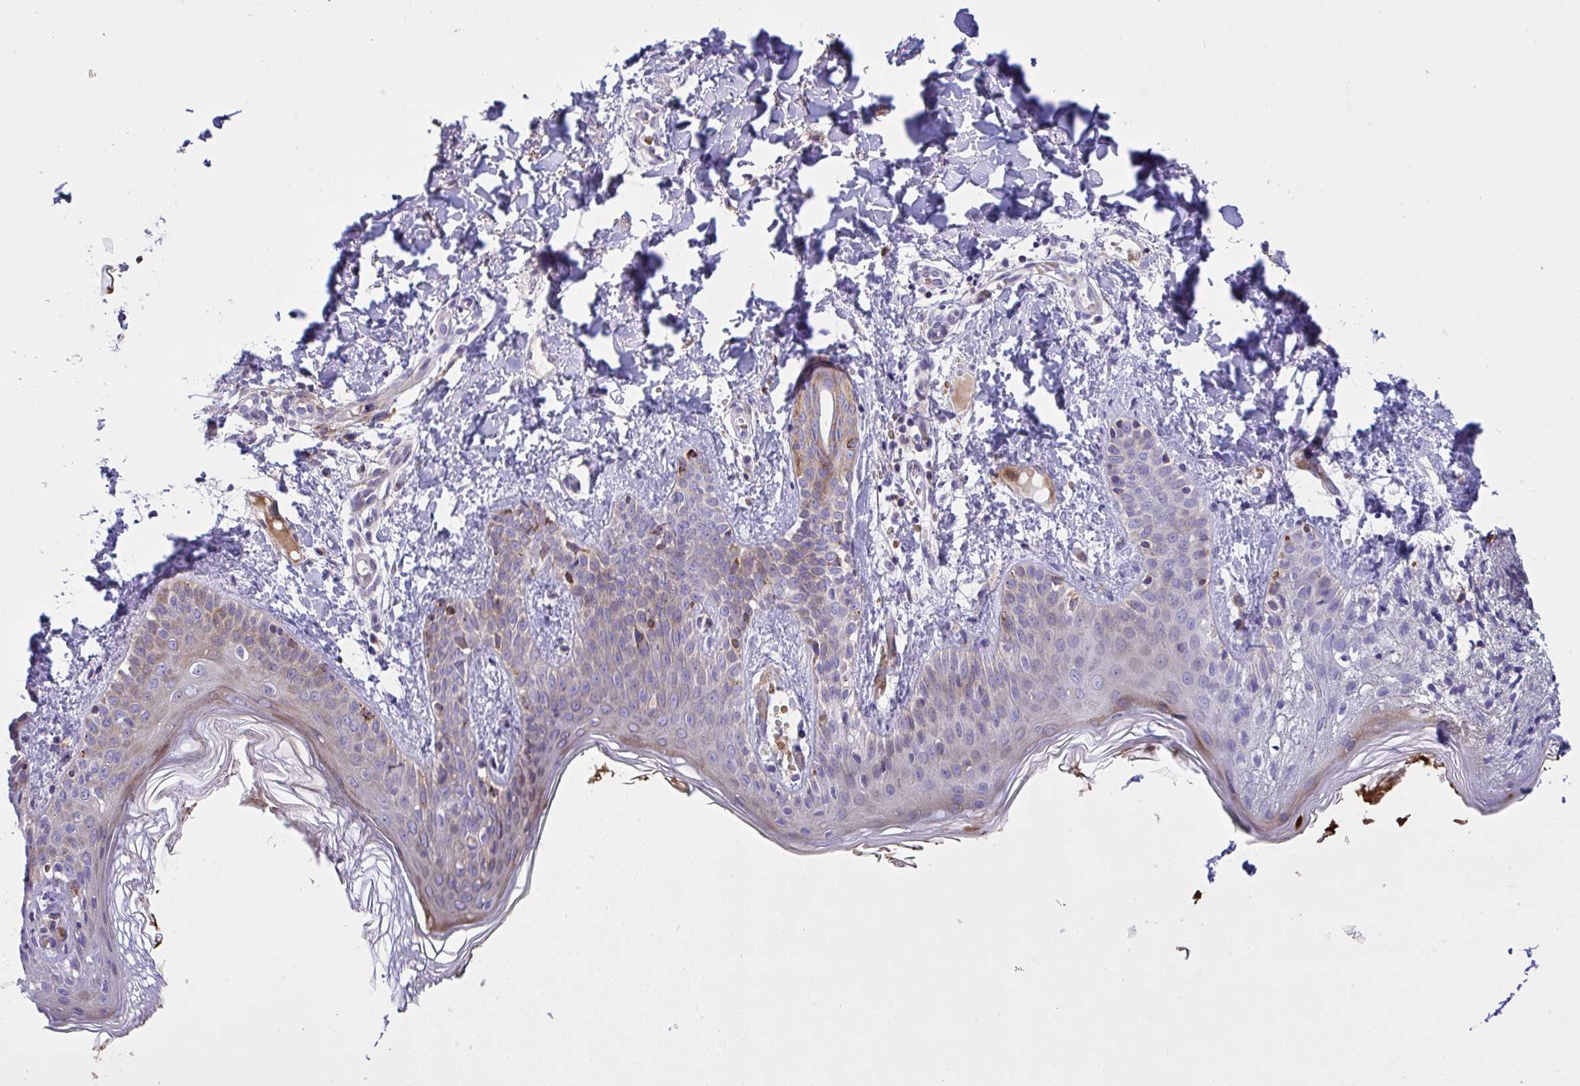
{"staining": {"intensity": "negative", "quantity": "none", "location": "none"}, "tissue": "skin", "cell_type": "Fibroblasts", "image_type": "normal", "snomed": [{"axis": "morphology", "description": "Normal tissue, NOS"}, {"axis": "topography", "description": "Skin"}], "caption": "Human skin stained for a protein using immunohistochemistry reveals no expression in fibroblasts.", "gene": "NTN1", "patient": {"sex": "male", "age": 16}}